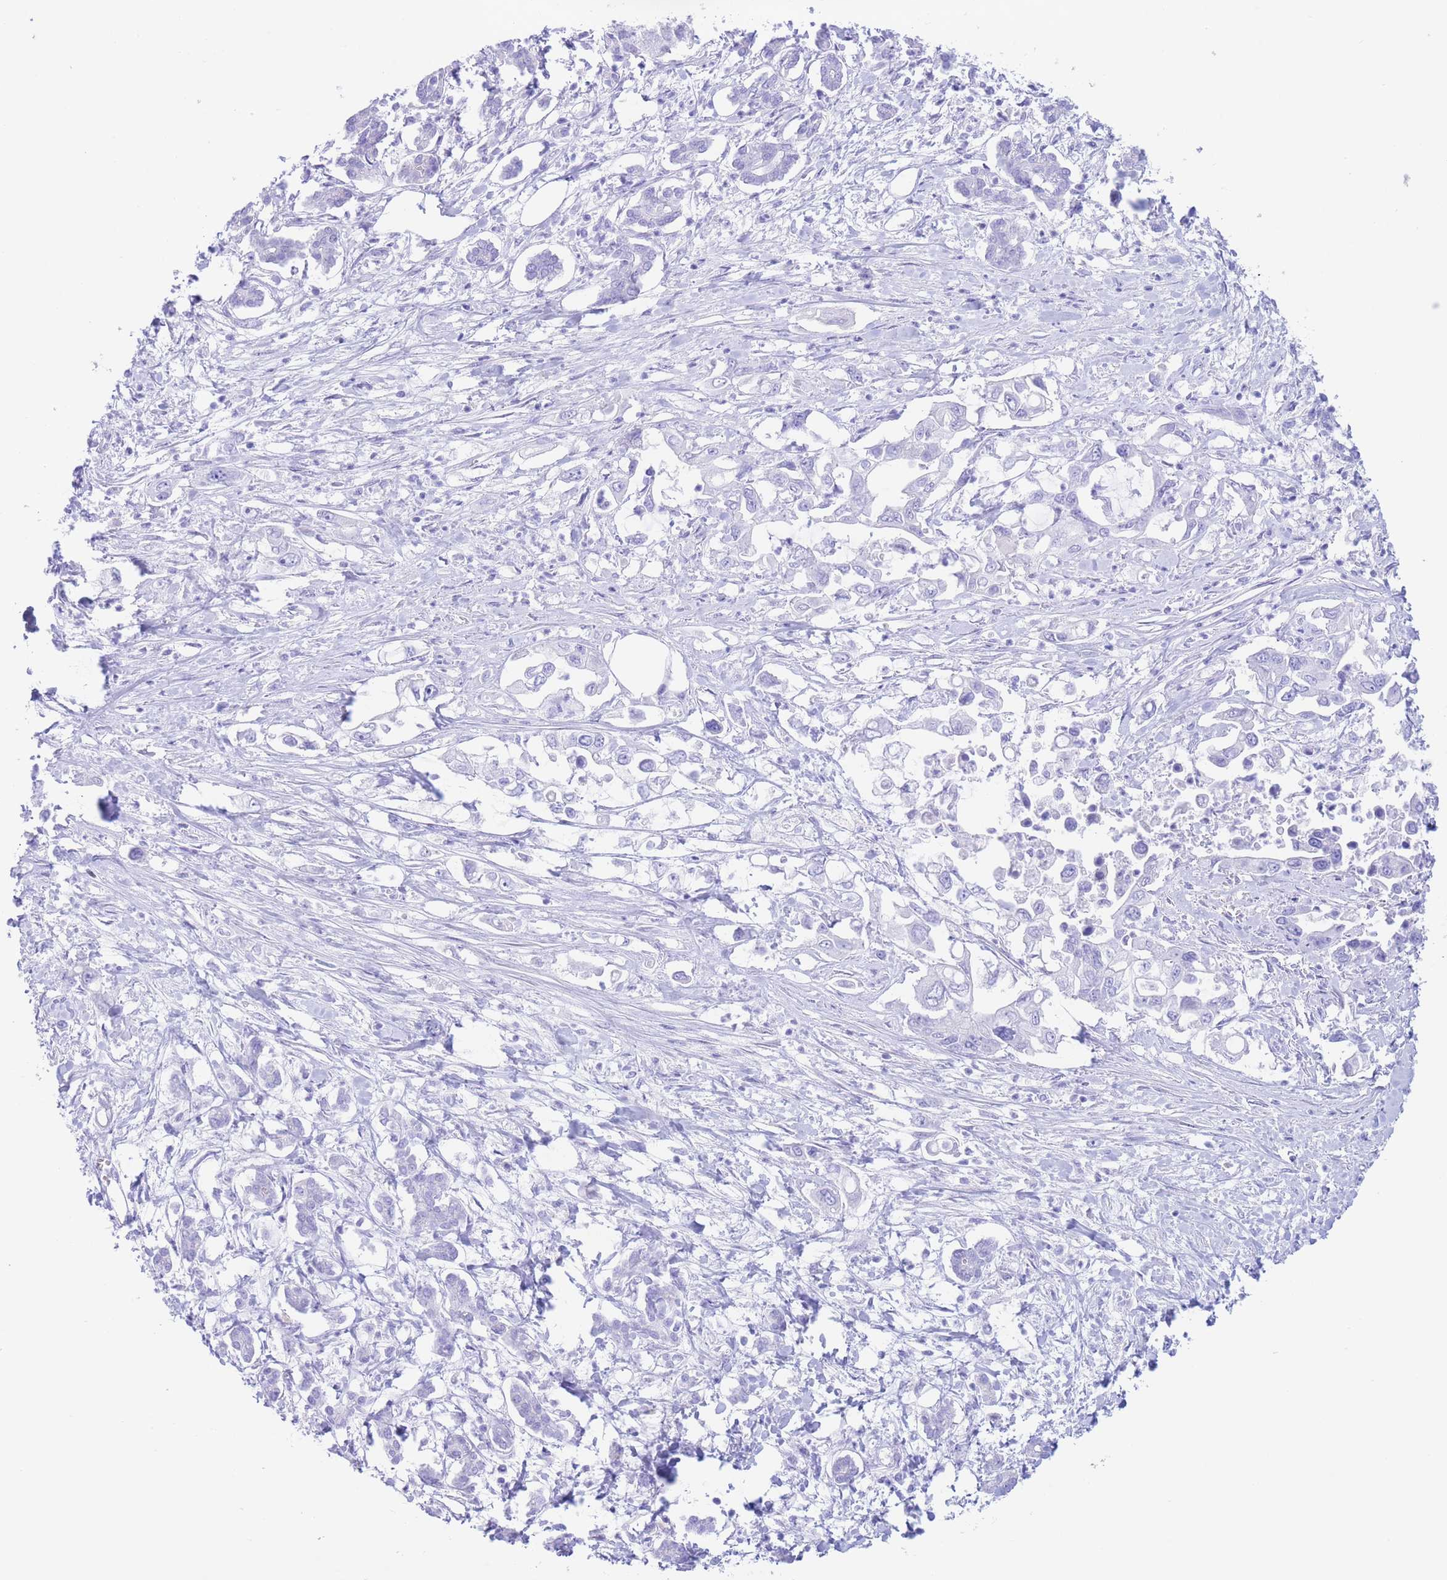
{"staining": {"intensity": "negative", "quantity": "none", "location": "none"}, "tissue": "pancreatic cancer", "cell_type": "Tumor cells", "image_type": "cancer", "snomed": [{"axis": "morphology", "description": "Adenocarcinoma, NOS"}, {"axis": "topography", "description": "Pancreas"}], "caption": "An IHC image of pancreatic adenocarcinoma is shown. There is no staining in tumor cells of pancreatic adenocarcinoma. The staining is performed using DAB (3,3'-diaminobenzidine) brown chromogen with nuclei counter-stained in using hematoxylin.", "gene": "SLCO1B3", "patient": {"sex": "male", "age": 61}}